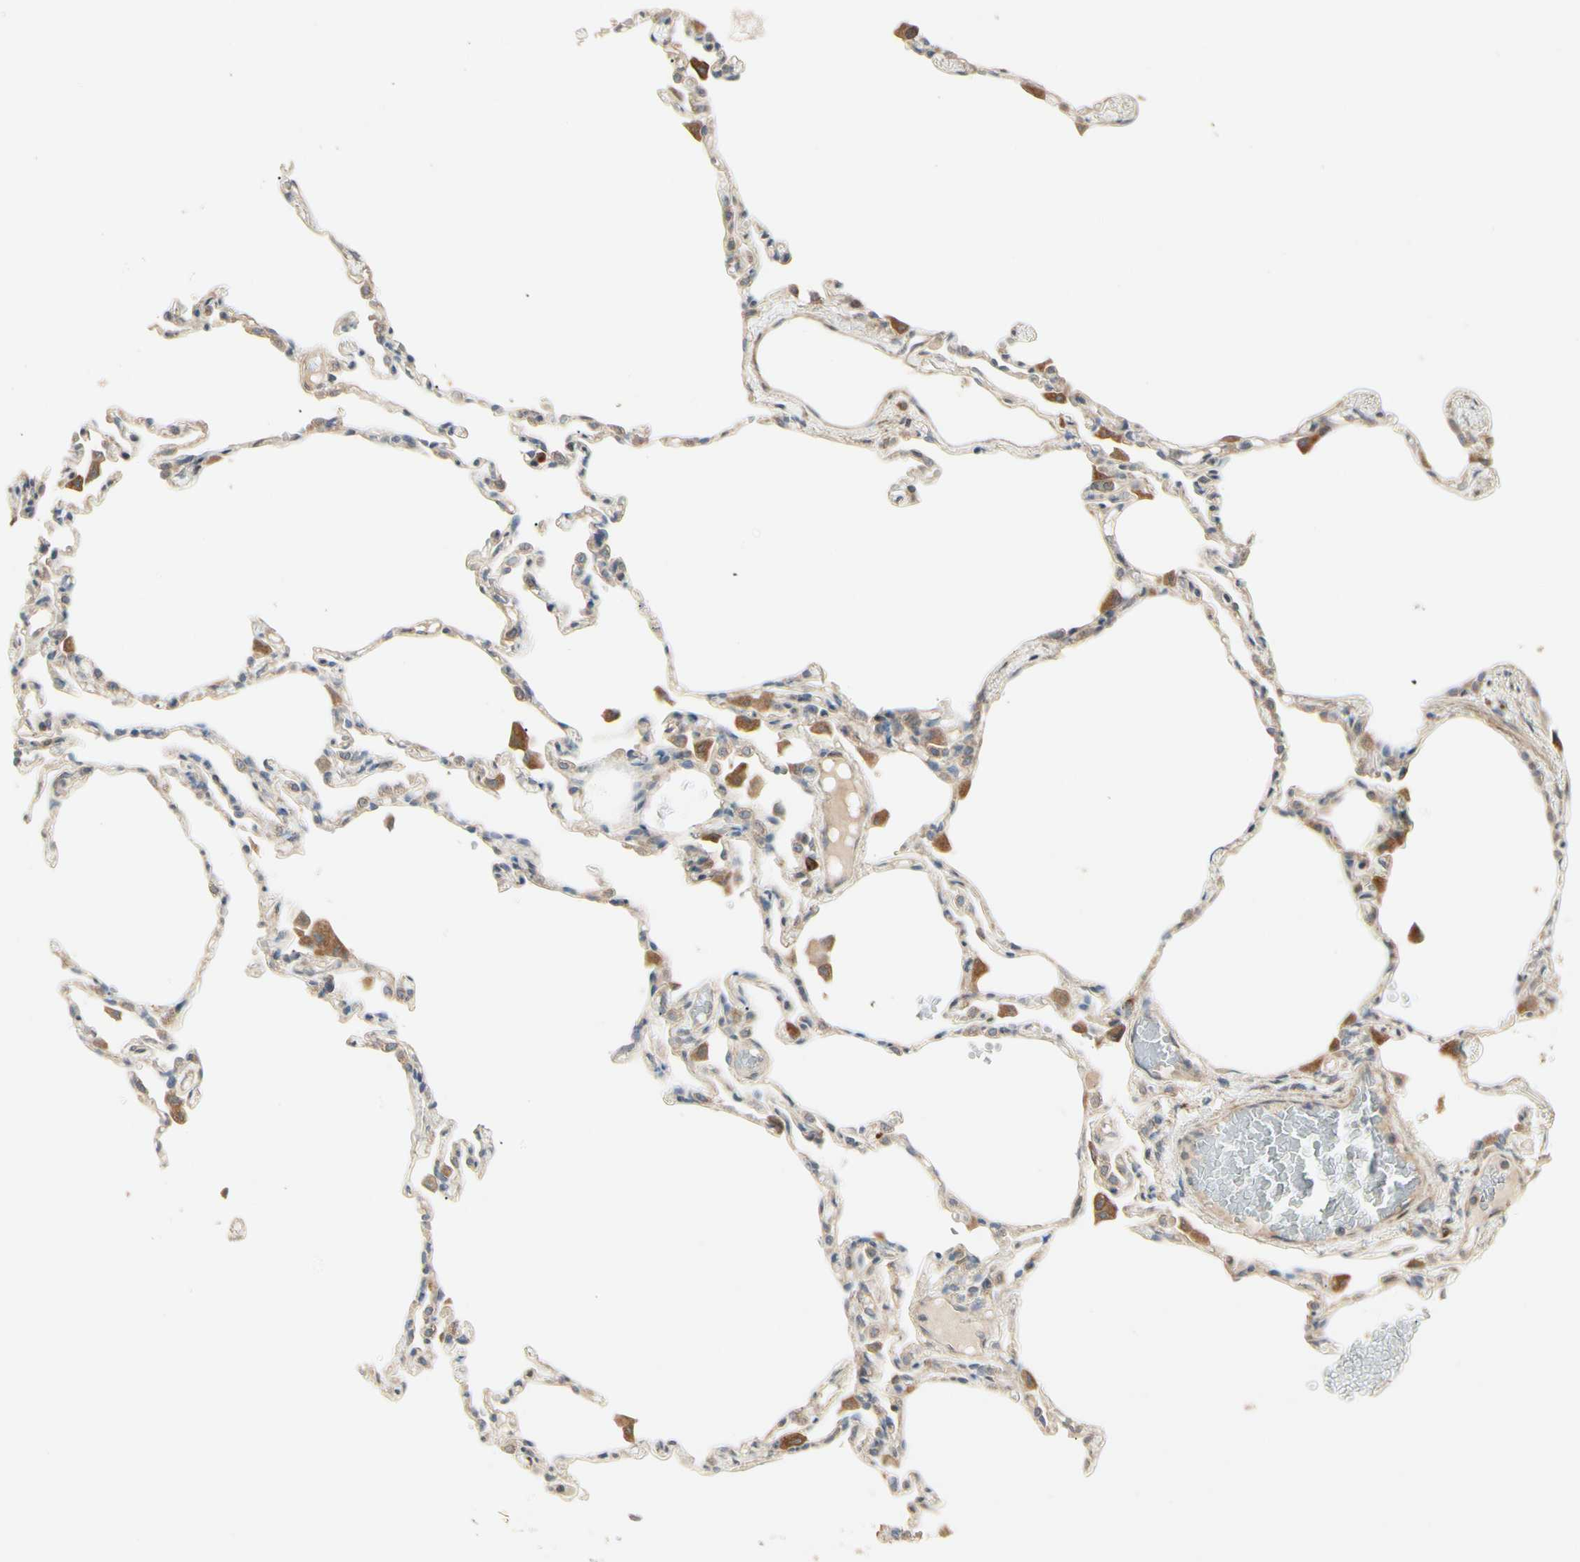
{"staining": {"intensity": "weak", "quantity": "25%-75%", "location": "cytoplasmic/membranous"}, "tissue": "lung", "cell_type": "Alveolar cells", "image_type": "normal", "snomed": [{"axis": "morphology", "description": "Normal tissue, NOS"}, {"axis": "topography", "description": "Lung"}], "caption": "A high-resolution photomicrograph shows IHC staining of benign lung, which exhibits weak cytoplasmic/membranous expression in approximately 25%-75% of alveolar cells. (DAB = brown stain, brightfield microscopy at high magnification).", "gene": "IRAG1", "patient": {"sex": "female", "age": 49}}